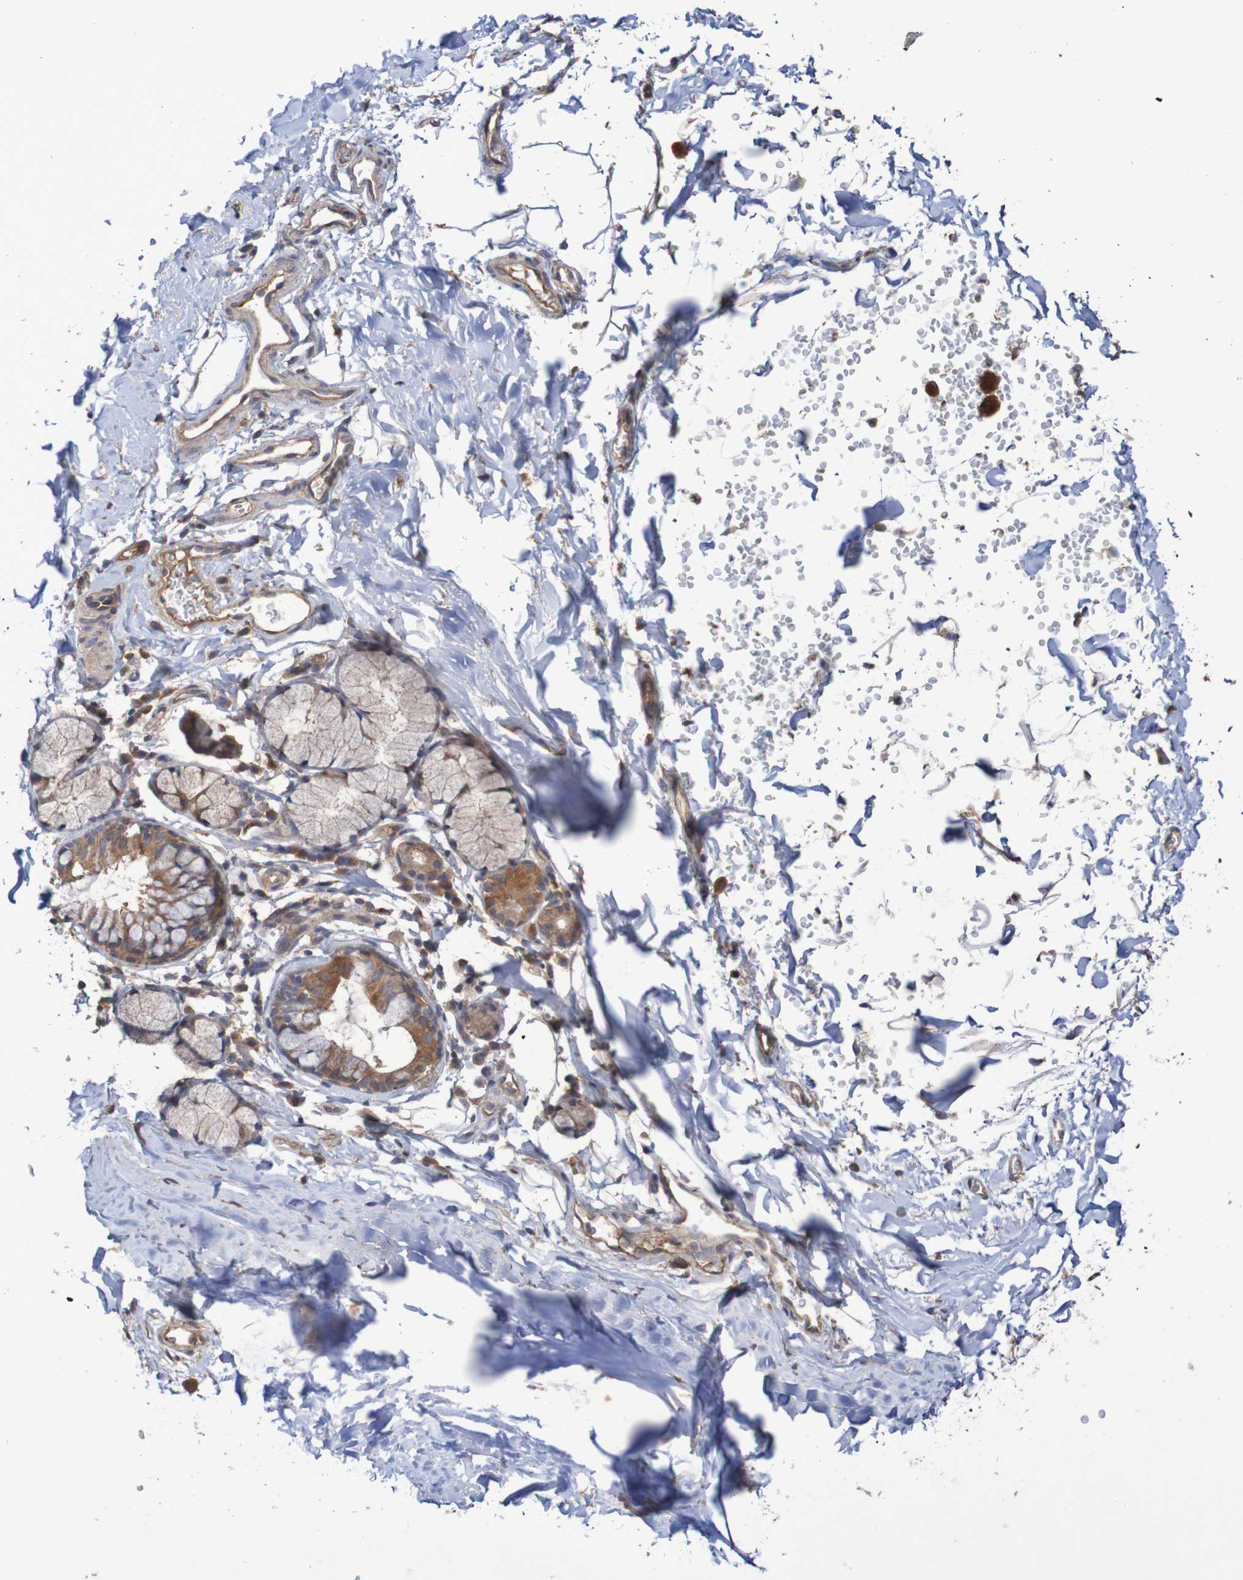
{"staining": {"intensity": "moderate", "quantity": ">75%", "location": "cytoplasmic/membranous"}, "tissue": "bronchus", "cell_type": "Respiratory epithelial cells", "image_type": "normal", "snomed": [{"axis": "morphology", "description": "Normal tissue, NOS"}, {"axis": "topography", "description": "Cartilage tissue"}, {"axis": "topography", "description": "Bronchus"}], "caption": "Immunohistochemical staining of normal bronchus reveals >75% levels of moderate cytoplasmic/membranous protein expression in about >75% of respiratory epithelial cells. The staining was performed using DAB (3,3'-diaminobenzidine), with brown indicating positive protein expression. Nuclei are stained blue with hematoxylin.", "gene": "PHYH", "patient": {"sex": "female", "age": 53}}